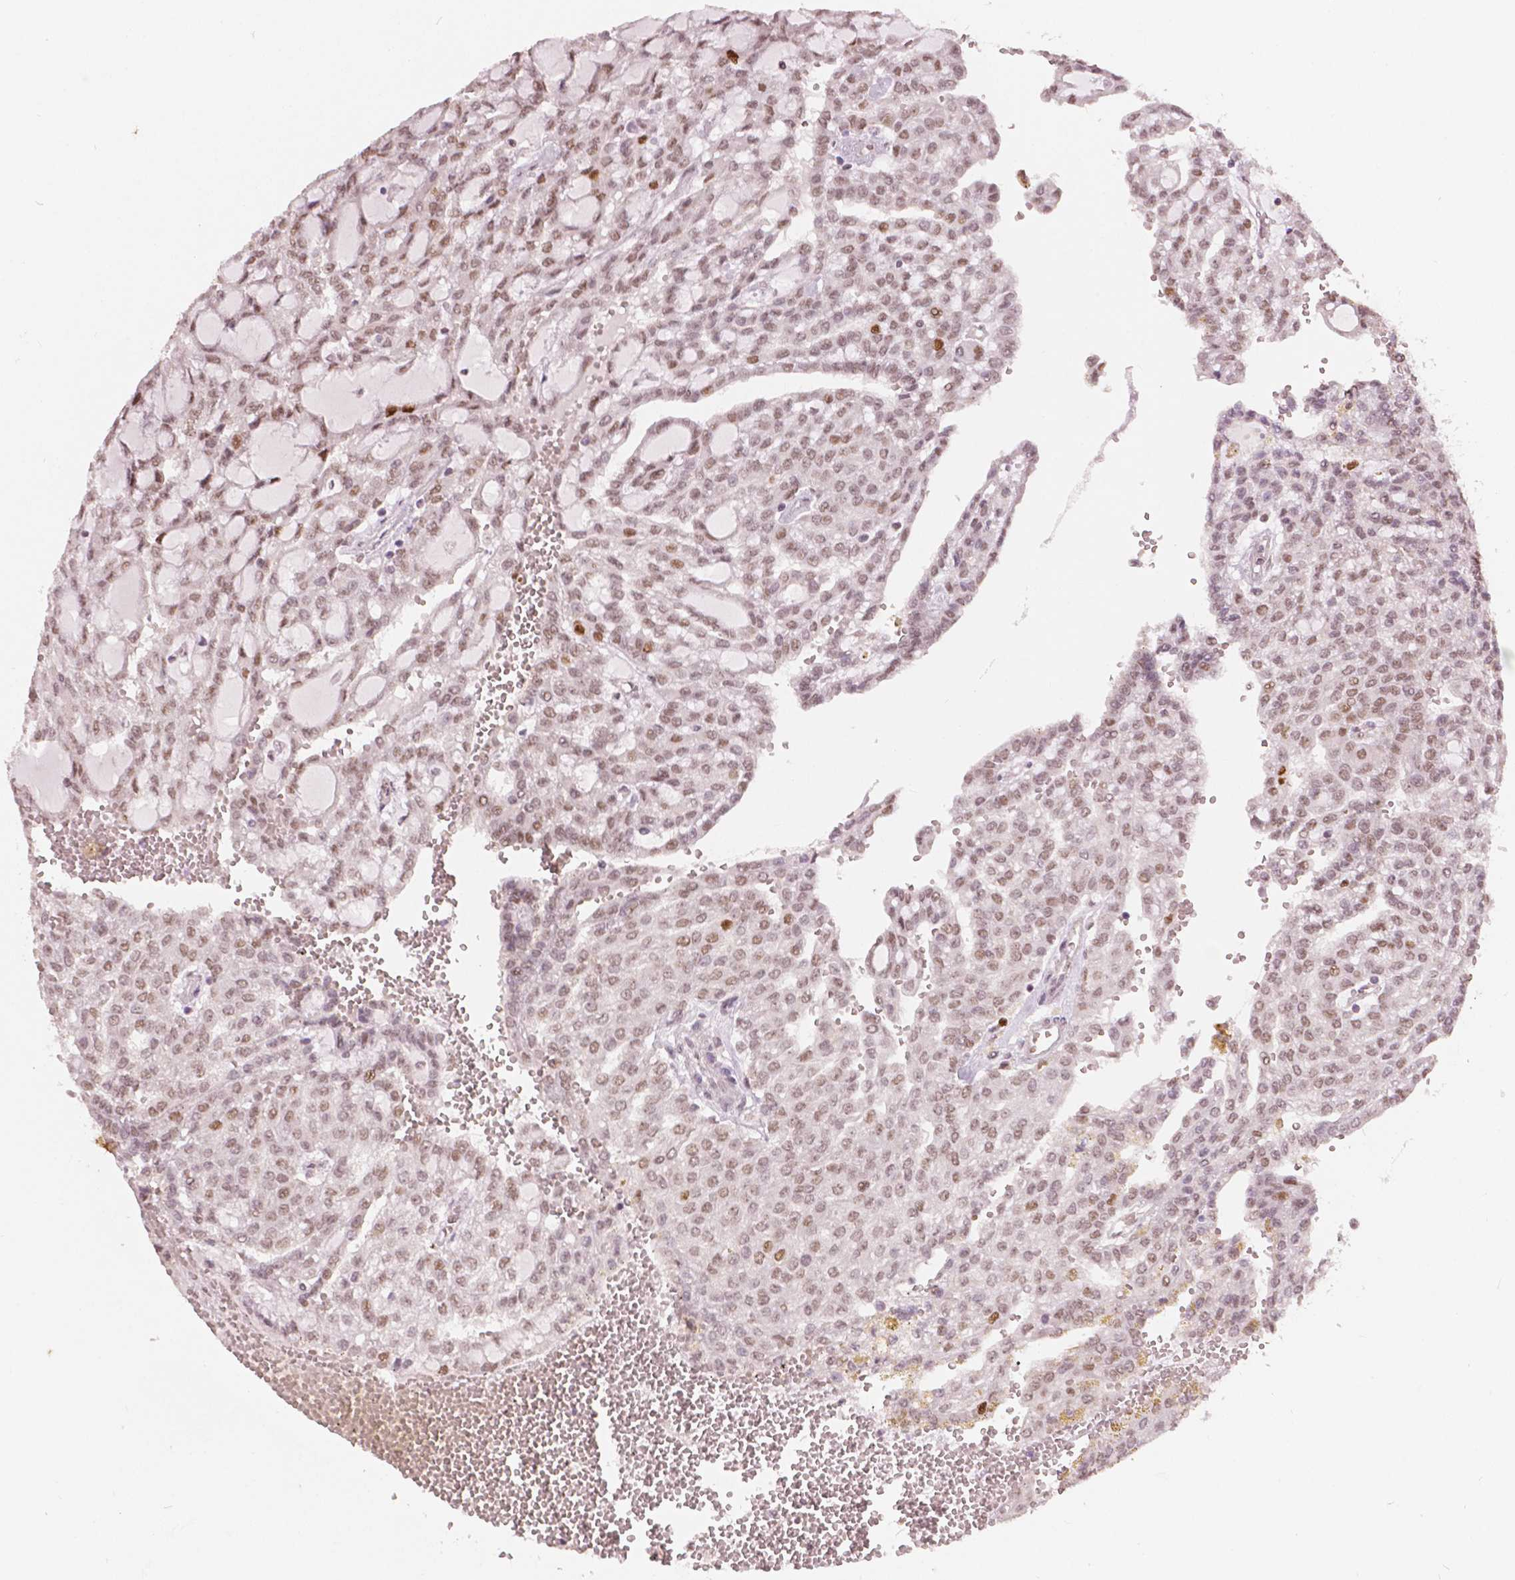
{"staining": {"intensity": "moderate", "quantity": "25%-75%", "location": "nuclear"}, "tissue": "renal cancer", "cell_type": "Tumor cells", "image_type": "cancer", "snomed": [{"axis": "morphology", "description": "Adenocarcinoma, NOS"}, {"axis": "topography", "description": "Kidney"}], "caption": "Protein expression analysis of renal cancer (adenocarcinoma) demonstrates moderate nuclear expression in about 25%-75% of tumor cells. The staining was performed using DAB (3,3'-diaminobenzidine), with brown indicating positive protein expression. Nuclei are stained blue with hematoxylin.", "gene": "NSD2", "patient": {"sex": "male", "age": 63}}